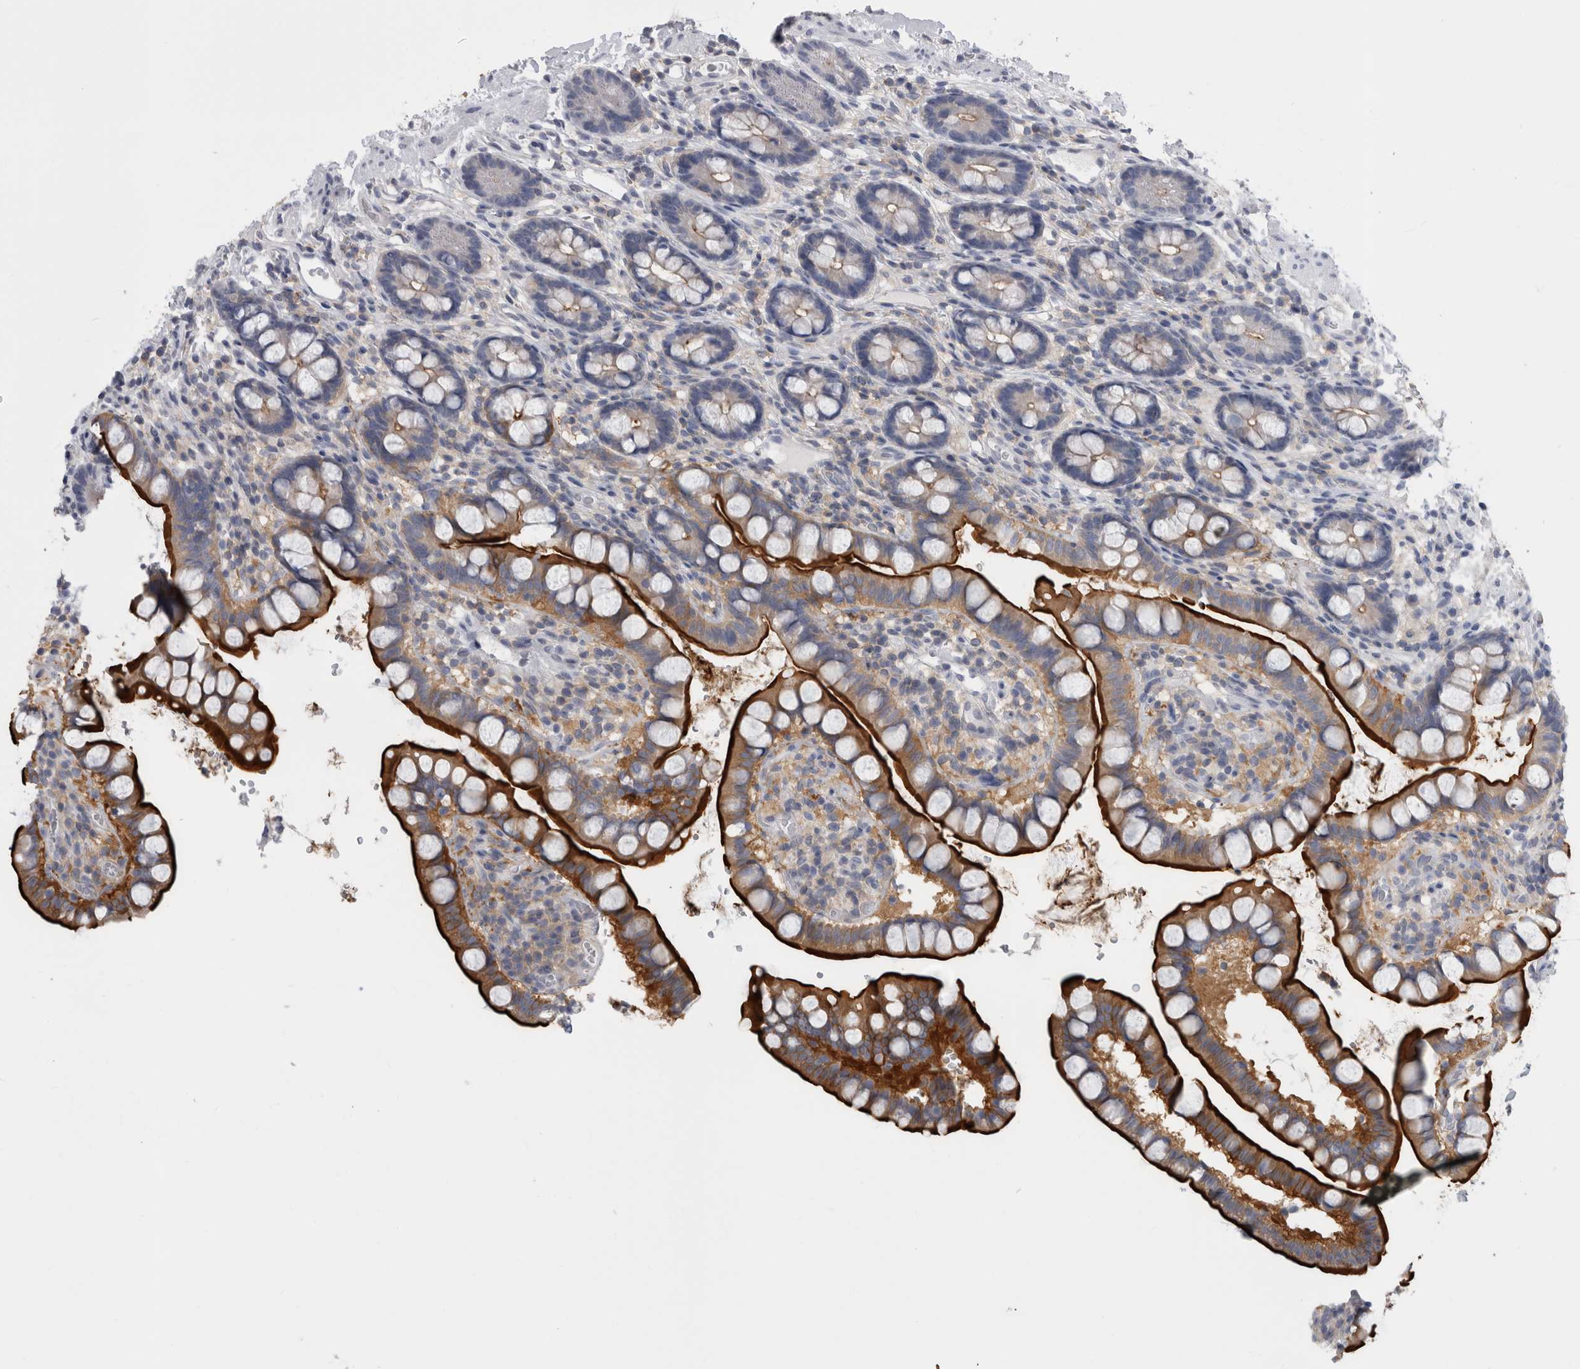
{"staining": {"intensity": "strong", "quantity": "25%-75%", "location": "cytoplasmic/membranous"}, "tissue": "small intestine", "cell_type": "Glandular cells", "image_type": "normal", "snomed": [{"axis": "morphology", "description": "Normal tissue, NOS"}, {"axis": "topography", "description": "Smooth muscle"}, {"axis": "topography", "description": "Small intestine"}], "caption": "A high amount of strong cytoplasmic/membranous positivity is appreciated in about 25%-75% of glandular cells in benign small intestine.", "gene": "ANKFY1", "patient": {"sex": "female", "age": 84}}